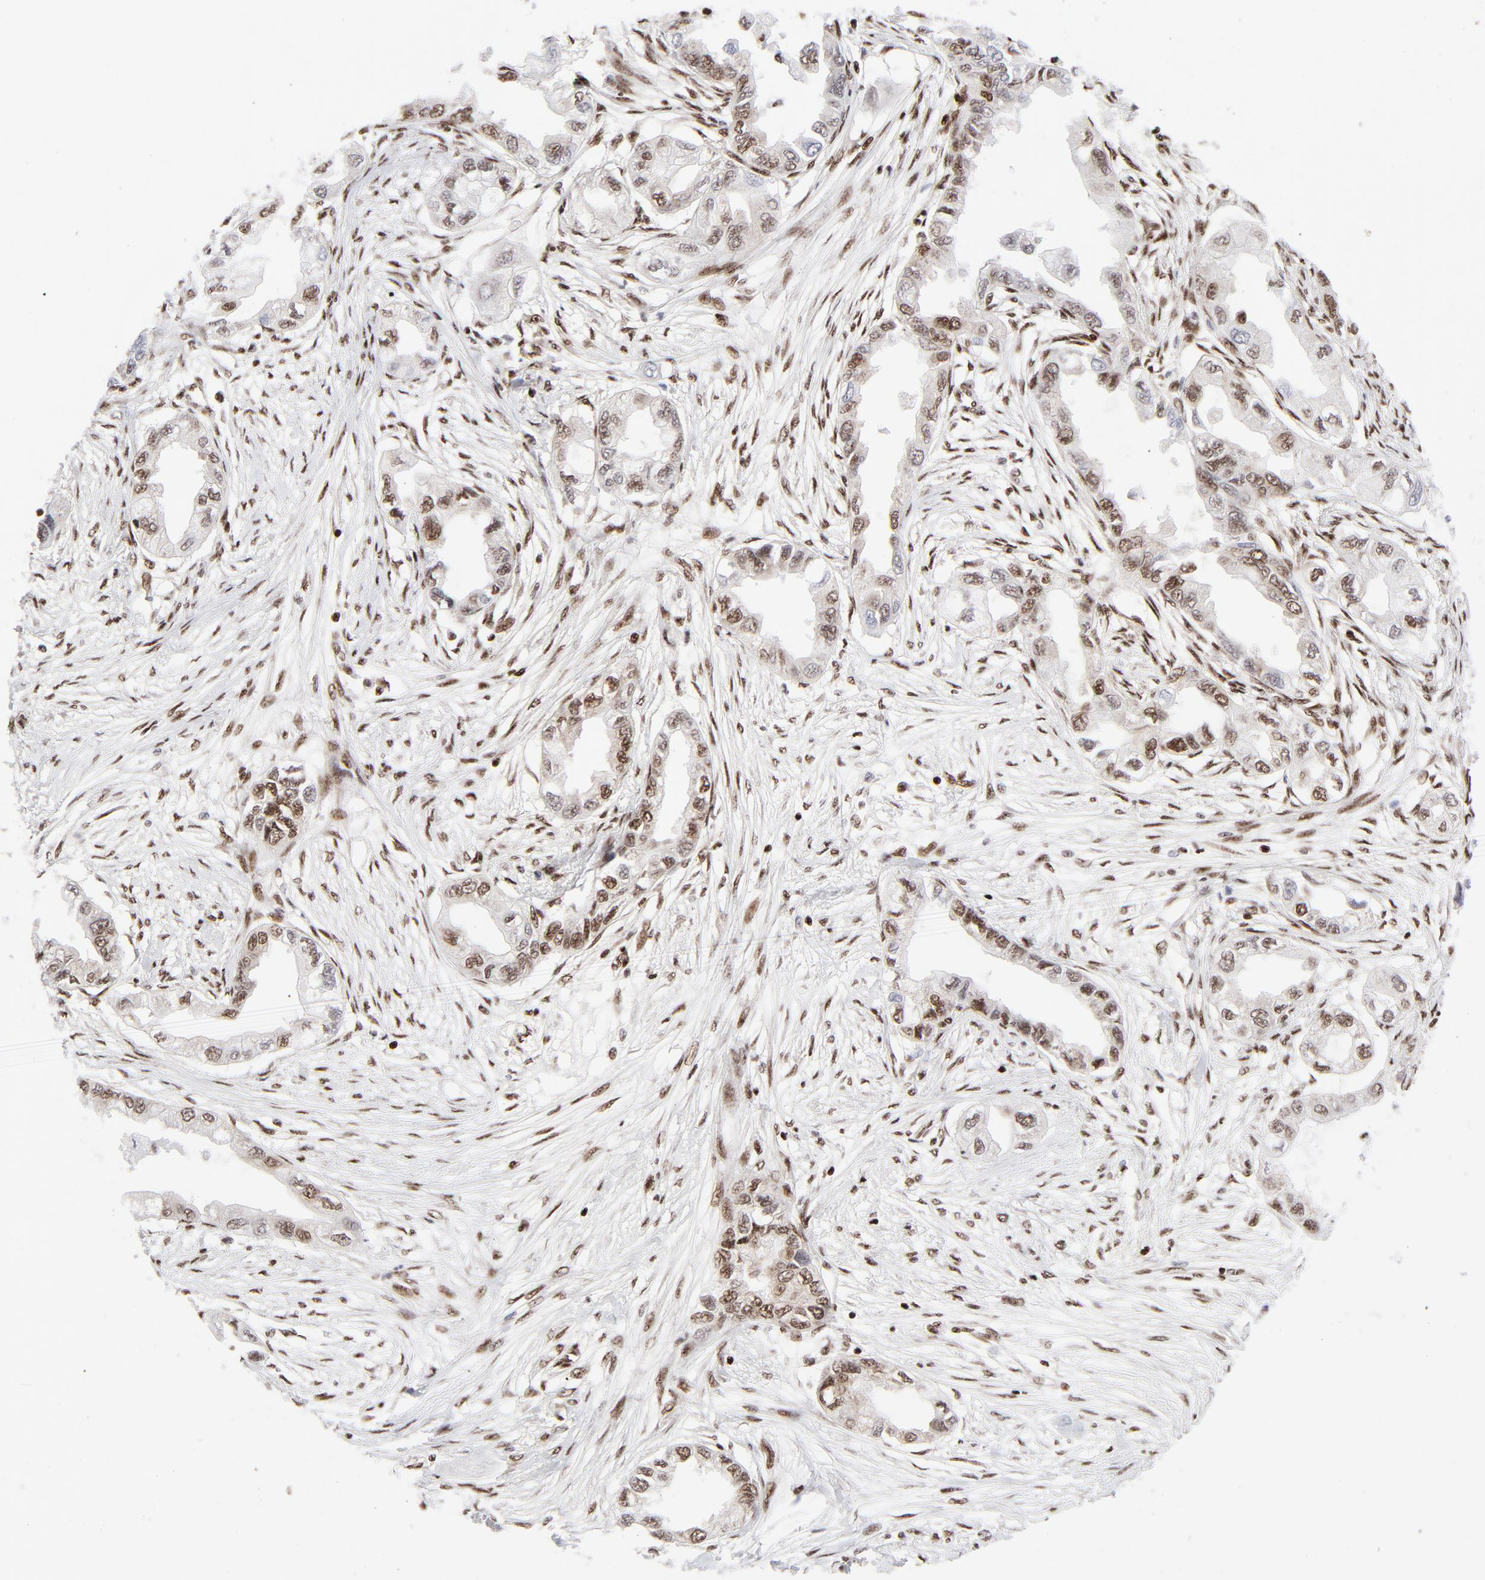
{"staining": {"intensity": "moderate", "quantity": ">75%", "location": "nuclear"}, "tissue": "endometrial cancer", "cell_type": "Tumor cells", "image_type": "cancer", "snomed": [{"axis": "morphology", "description": "Adenocarcinoma, NOS"}, {"axis": "topography", "description": "Endometrium"}], "caption": "Immunohistochemical staining of endometrial cancer (adenocarcinoma) shows medium levels of moderate nuclear protein expression in about >75% of tumor cells.", "gene": "NFYB", "patient": {"sex": "female", "age": 67}}